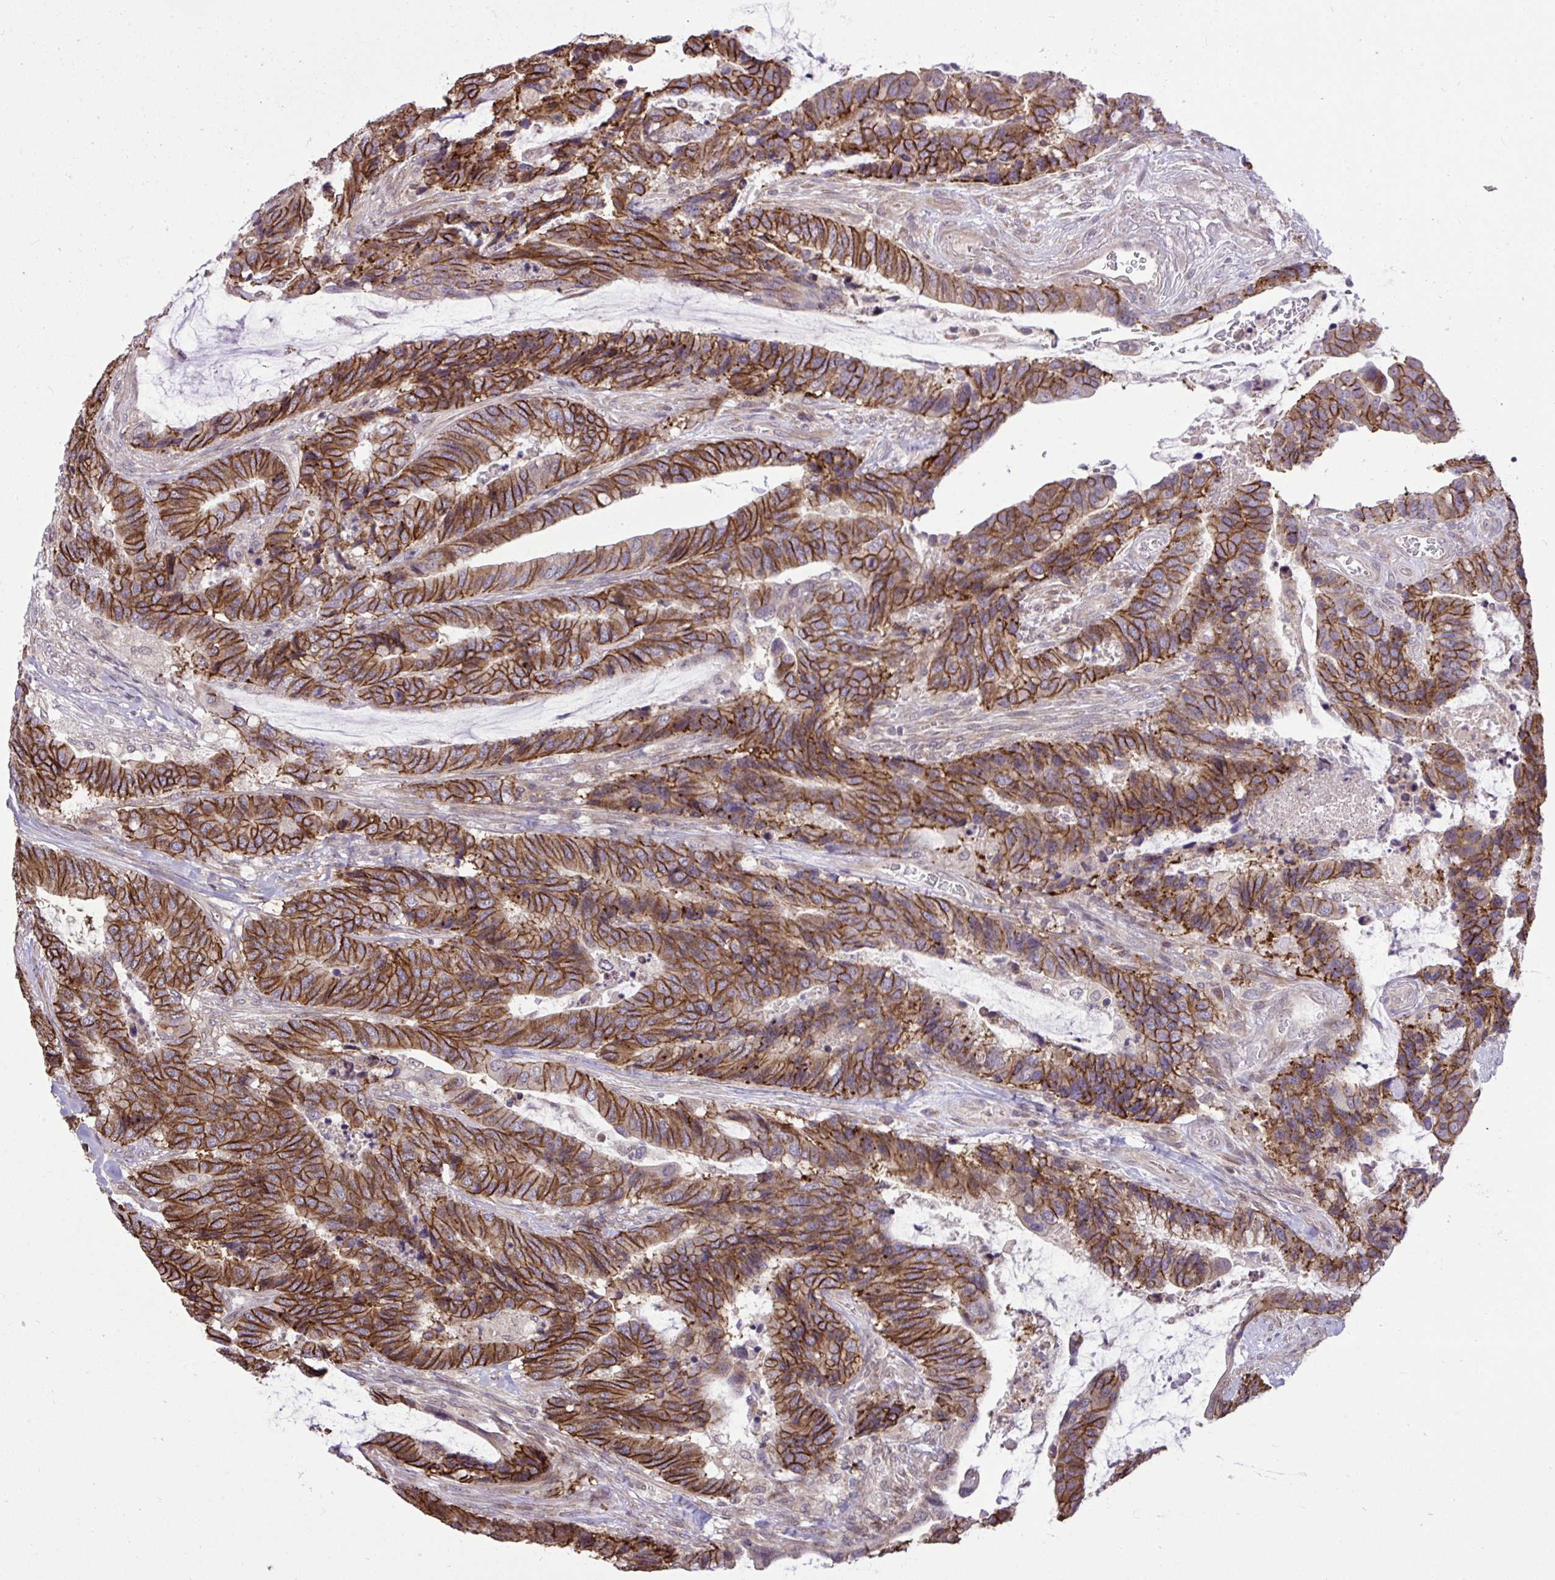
{"staining": {"intensity": "strong", "quantity": ">75%", "location": "cytoplasmic/membranous"}, "tissue": "colorectal cancer", "cell_type": "Tumor cells", "image_type": "cancer", "snomed": [{"axis": "morphology", "description": "Adenocarcinoma, NOS"}, {"axis": "topography", "description": "Rectum"}], "caption": "Human colorectal adenocarcinoma stained with a protein marker reveals strong staining in tumor cells.", "gene": "CYP20A1", "patient": {"sex": "female", "age": 59}}